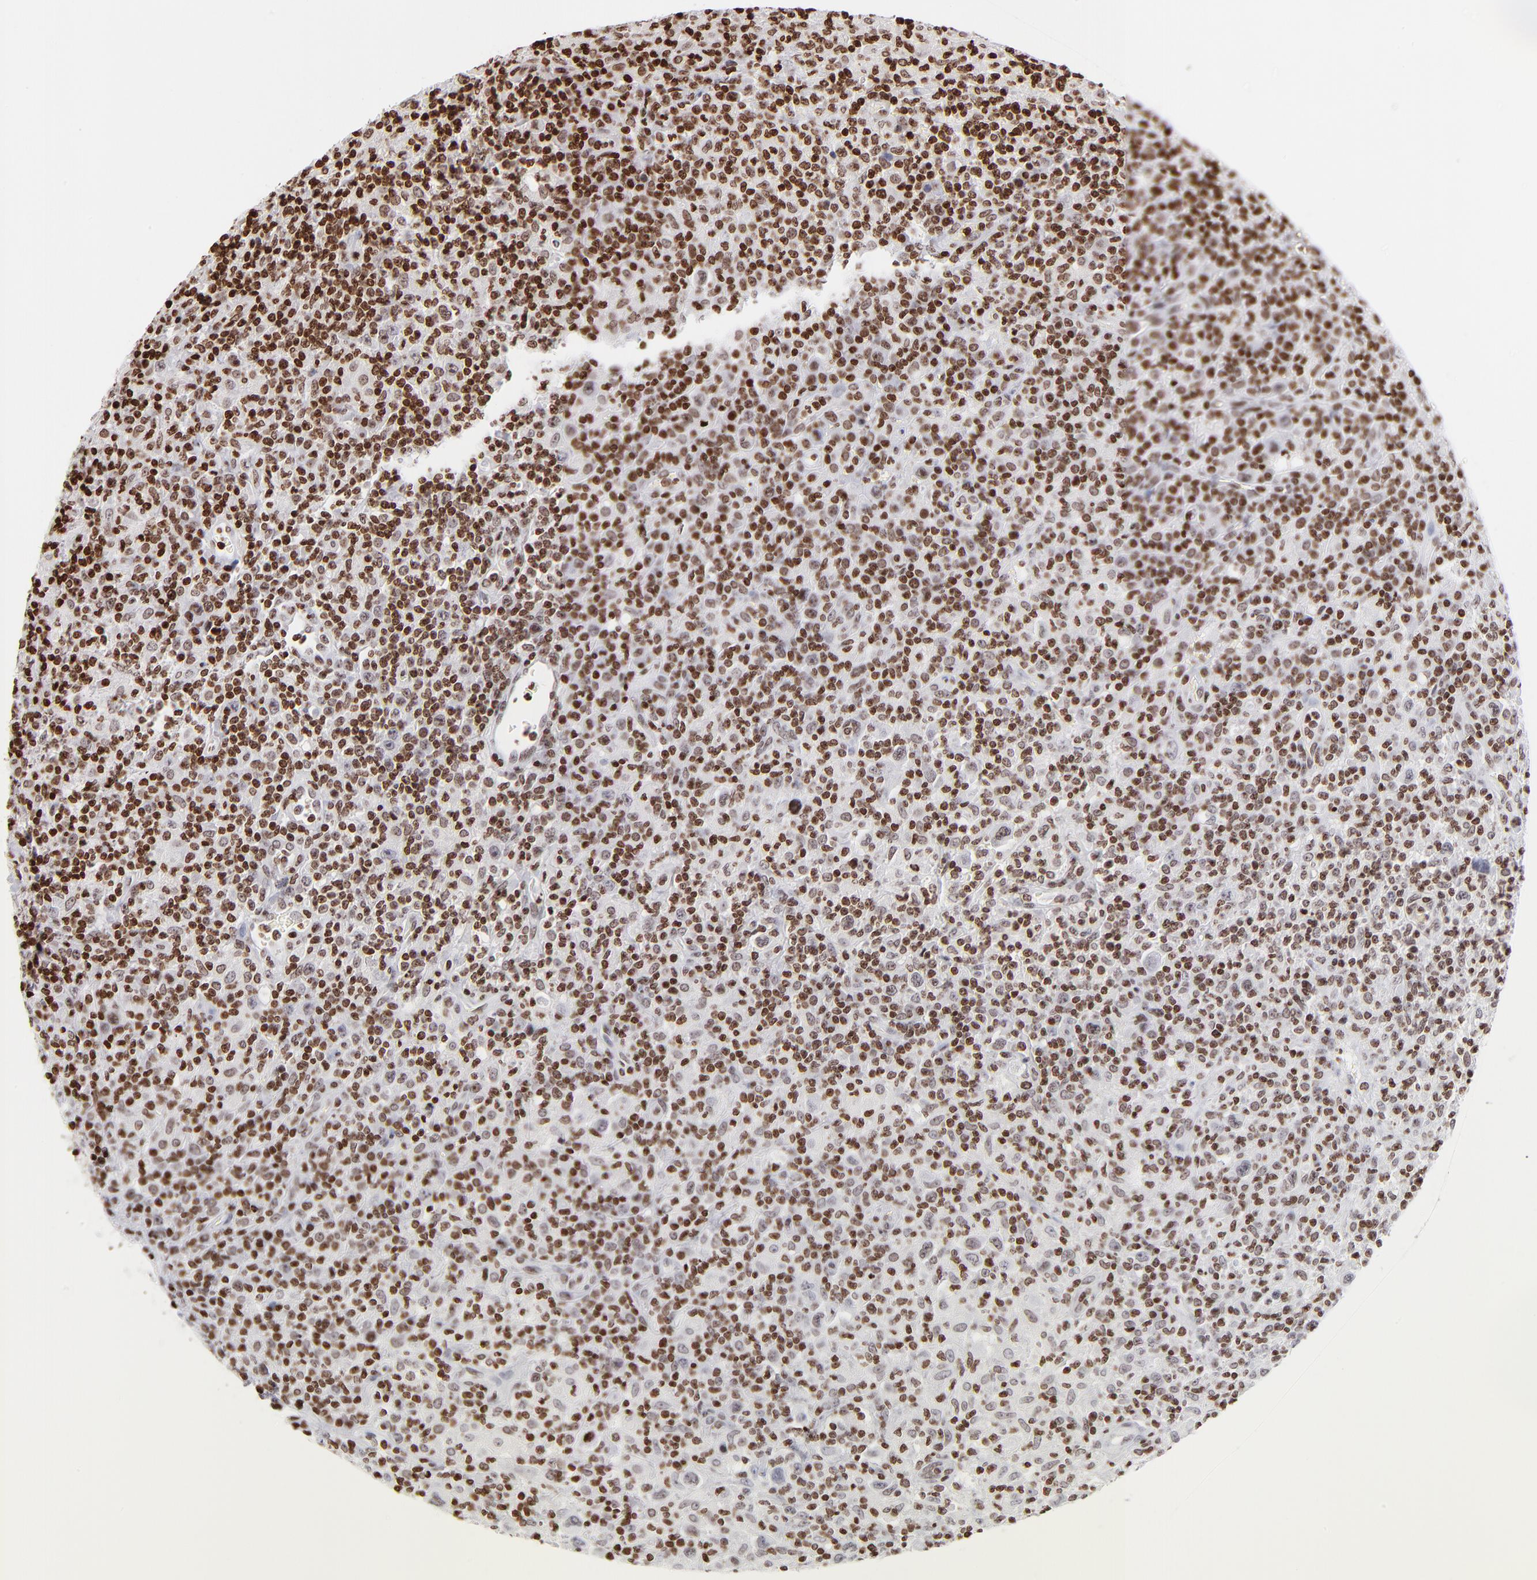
{"staining": {"intensity": "strong", "quantity": ">75%", "location": "nuclear"}, "tissue": "lymphoma", "cell_type": "Tumor cells", "image_type": "cancer", "snomed": [{"axis": "morphology", "description": "Hodgkin's disease, NOS"}, {"axis": "topography", "description": "Lymph node"}], "caption": "Tumor cells exhibit high levels of strong nuclear expression in approximately >75% of cells in lymphoma.", "gene": "RTL4", "patient": {"sex": "male", "age": 65}}